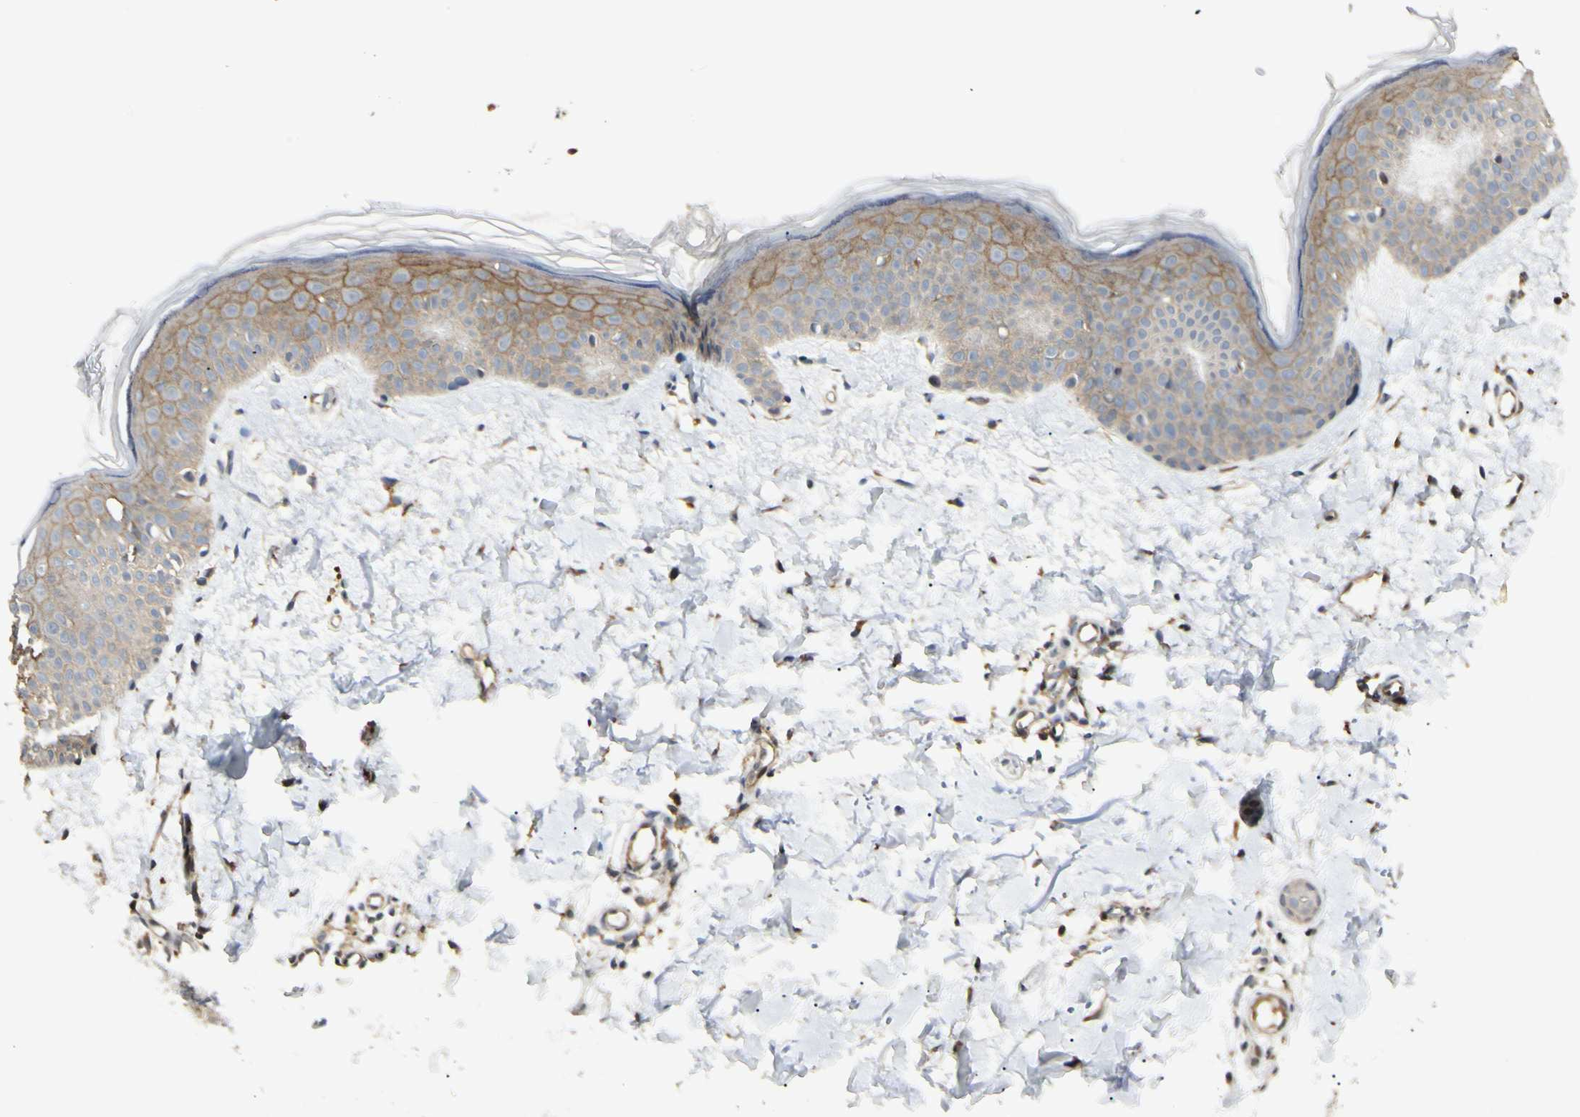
{"staining": {"intensity": "moderate", "quantity": ">75%", "location": "cytoplasmic/membranous"}, "tissue": "skin", "cell_type": "Fibroblasts", "image_type": "normal", "snomed": [{"axis": "morphology", "description": "Normal tissue, NOS"}, {"axis": "topography", "description": "Skin"}], "caption": "Skin stained for a protein exhibits moderate cytoplasmic/membranous positivity in fibroblasts. The staining was performed using DAB (3,3'-diaminobenzidine) to visualize the protein expression in brown, while the nuclei were stained in blue with hematoxylin (Magnification: 20x).", "gene": "FNDC3B", "patient": {"sex": "female", "age": 56}}